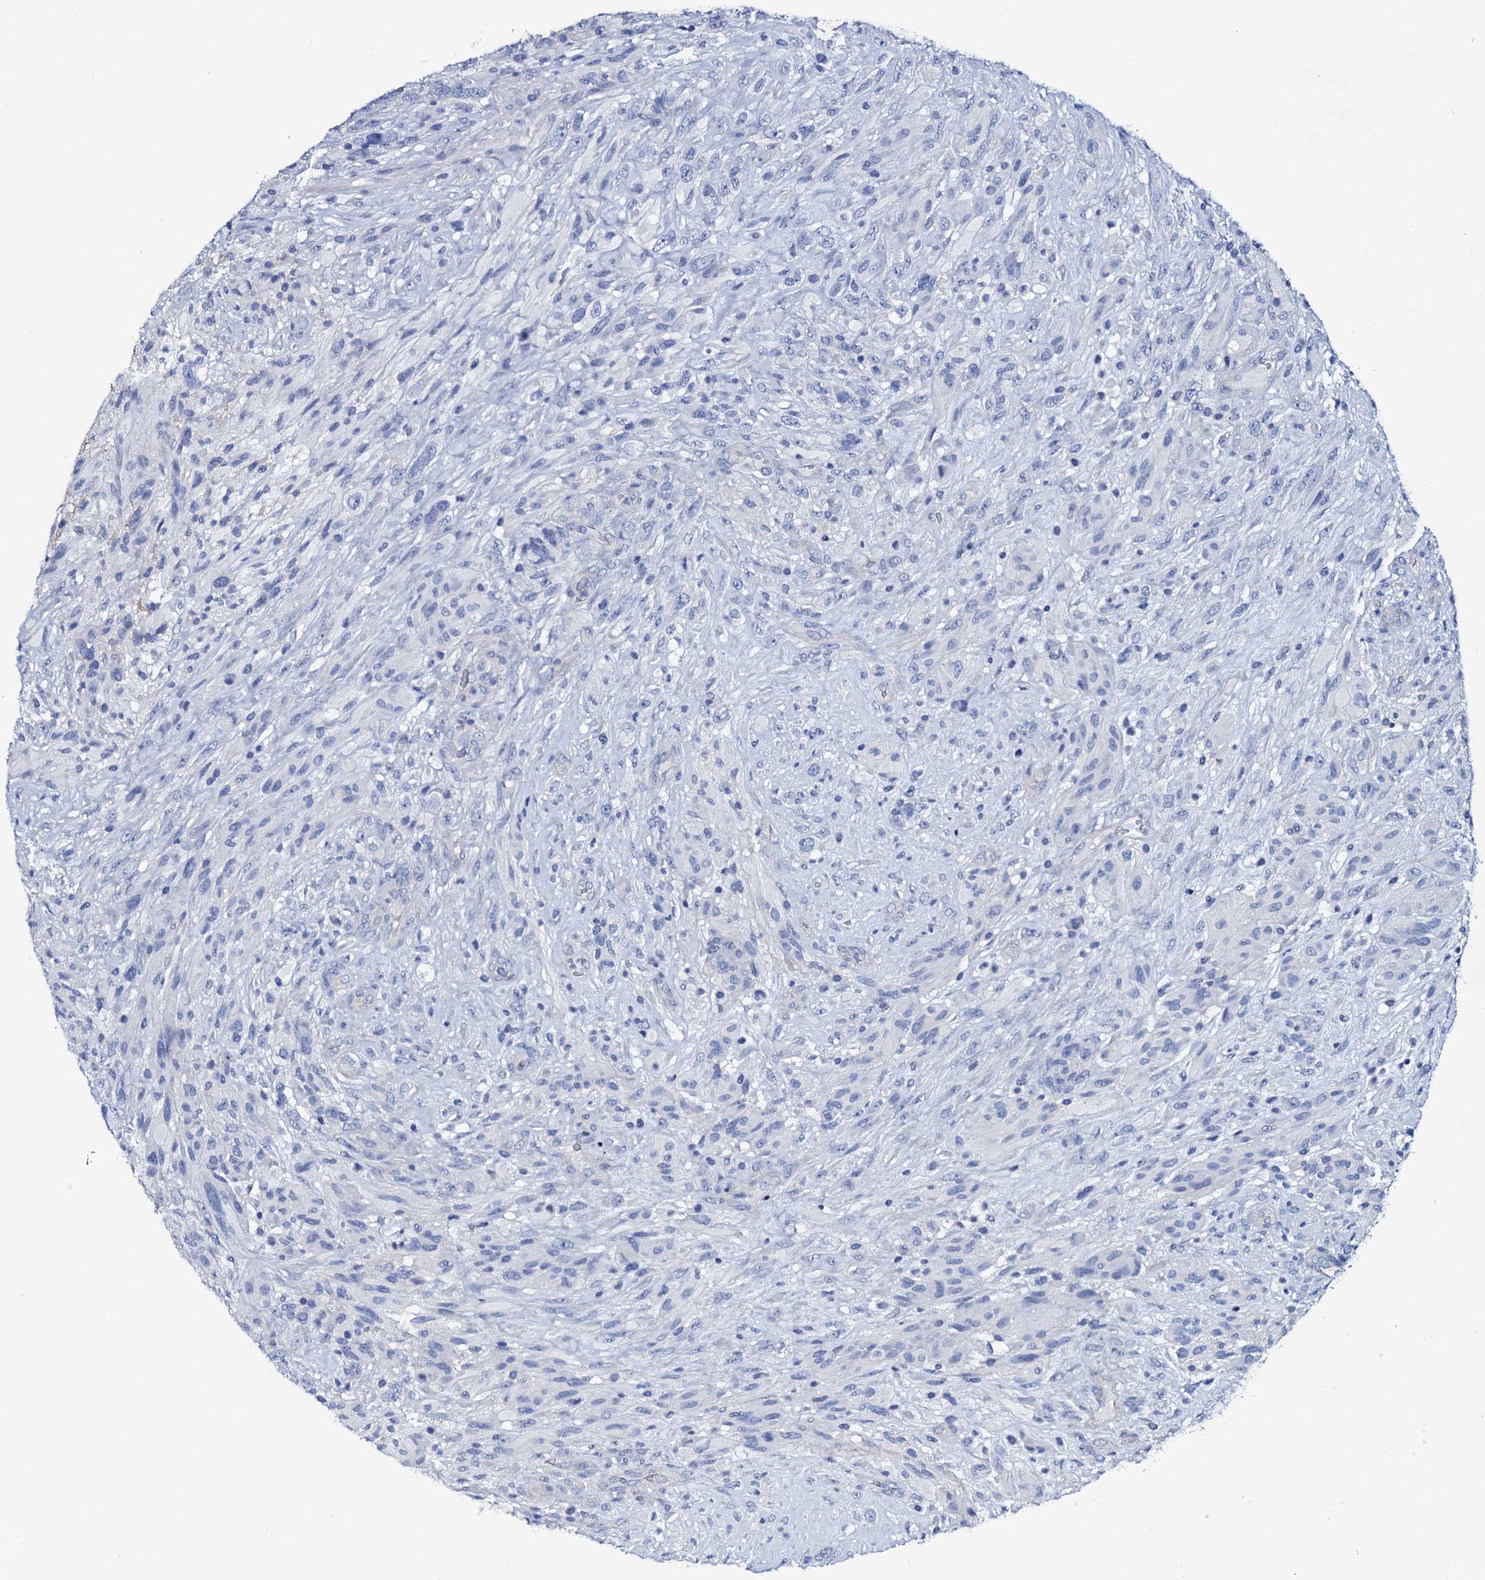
{"staining": {"intensity": "negative", "quantity": "none", "location": "none"}, "tissue": "glioma", "cell_type": "Tumor cells", "image_type": "cancer", "snomed": [{"axis": "morphology", "description": "Glioma, malignant, High grade"}, {"axis": "topography", "description": "Brain"}], "caption": "Immunohistochemistry photomicrograph of high-grade glioma (malignant) stained for a protein (brown), which reveals no expression in tumor cells.", "gene": "GYS2", "patient": {"sex": "male", "age": 61}}